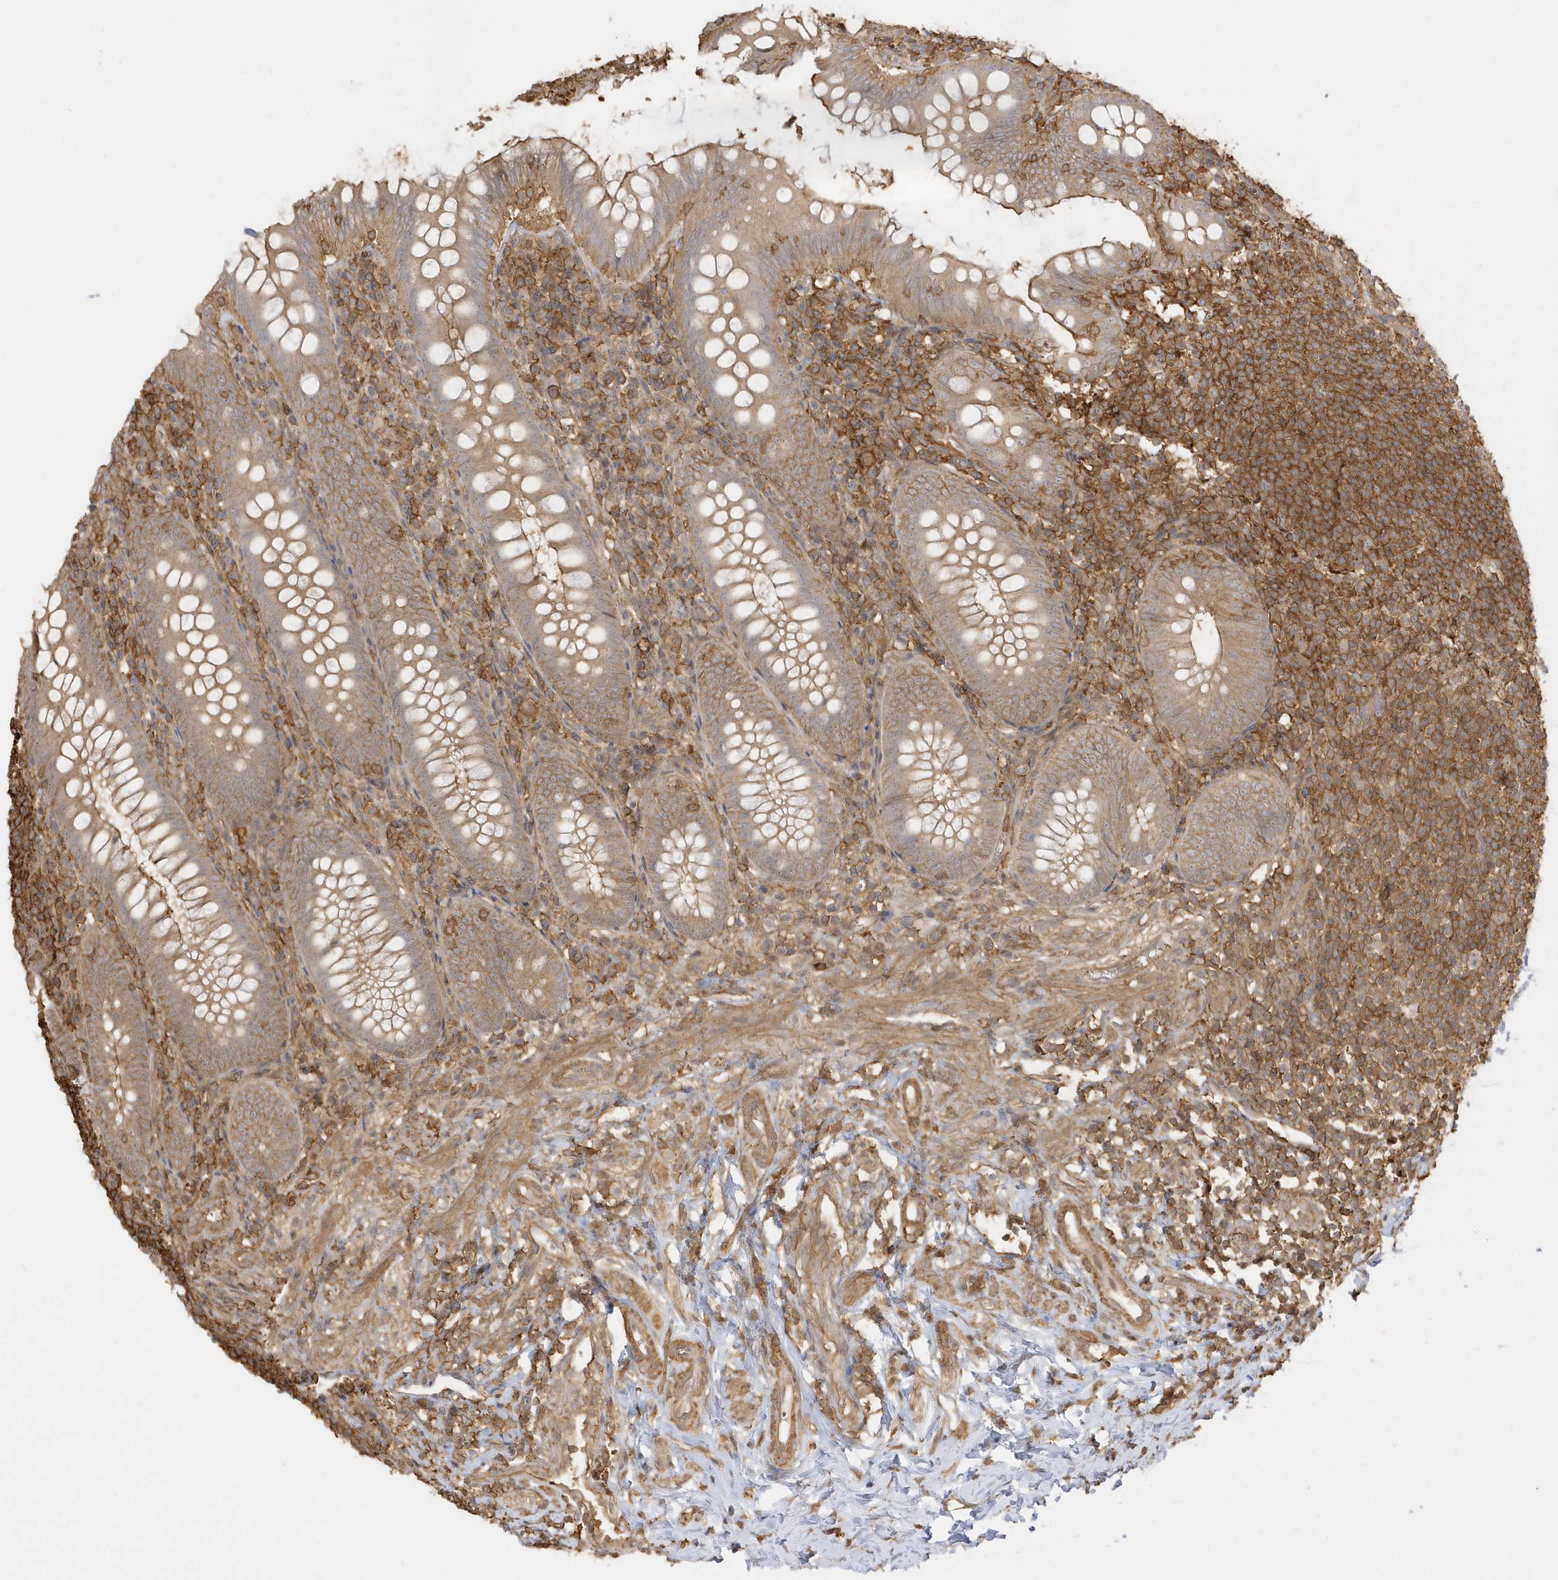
{"staining": {"intensity": "moderate", "quantity": ">75%", "location": "cytoplasmic/membranous"}, "tissue": "appendix", "cell_type": "Glandular cells", "image_type": "normal", "snomed": [{"axis": "morphology", "description": "Normal tissue, NOS"}, {"axis": "topography", "description": "Appendix"}], "caption": "DAB (3,3'-diaminobenzidine) immunohistochemical staining of normal human appendix shows moderate cytoplasmic/membranous protein expression in about >75% of glandular cells.", "gene": "ZBTB8A", "patient": {"sex": "male", "age": 14}}